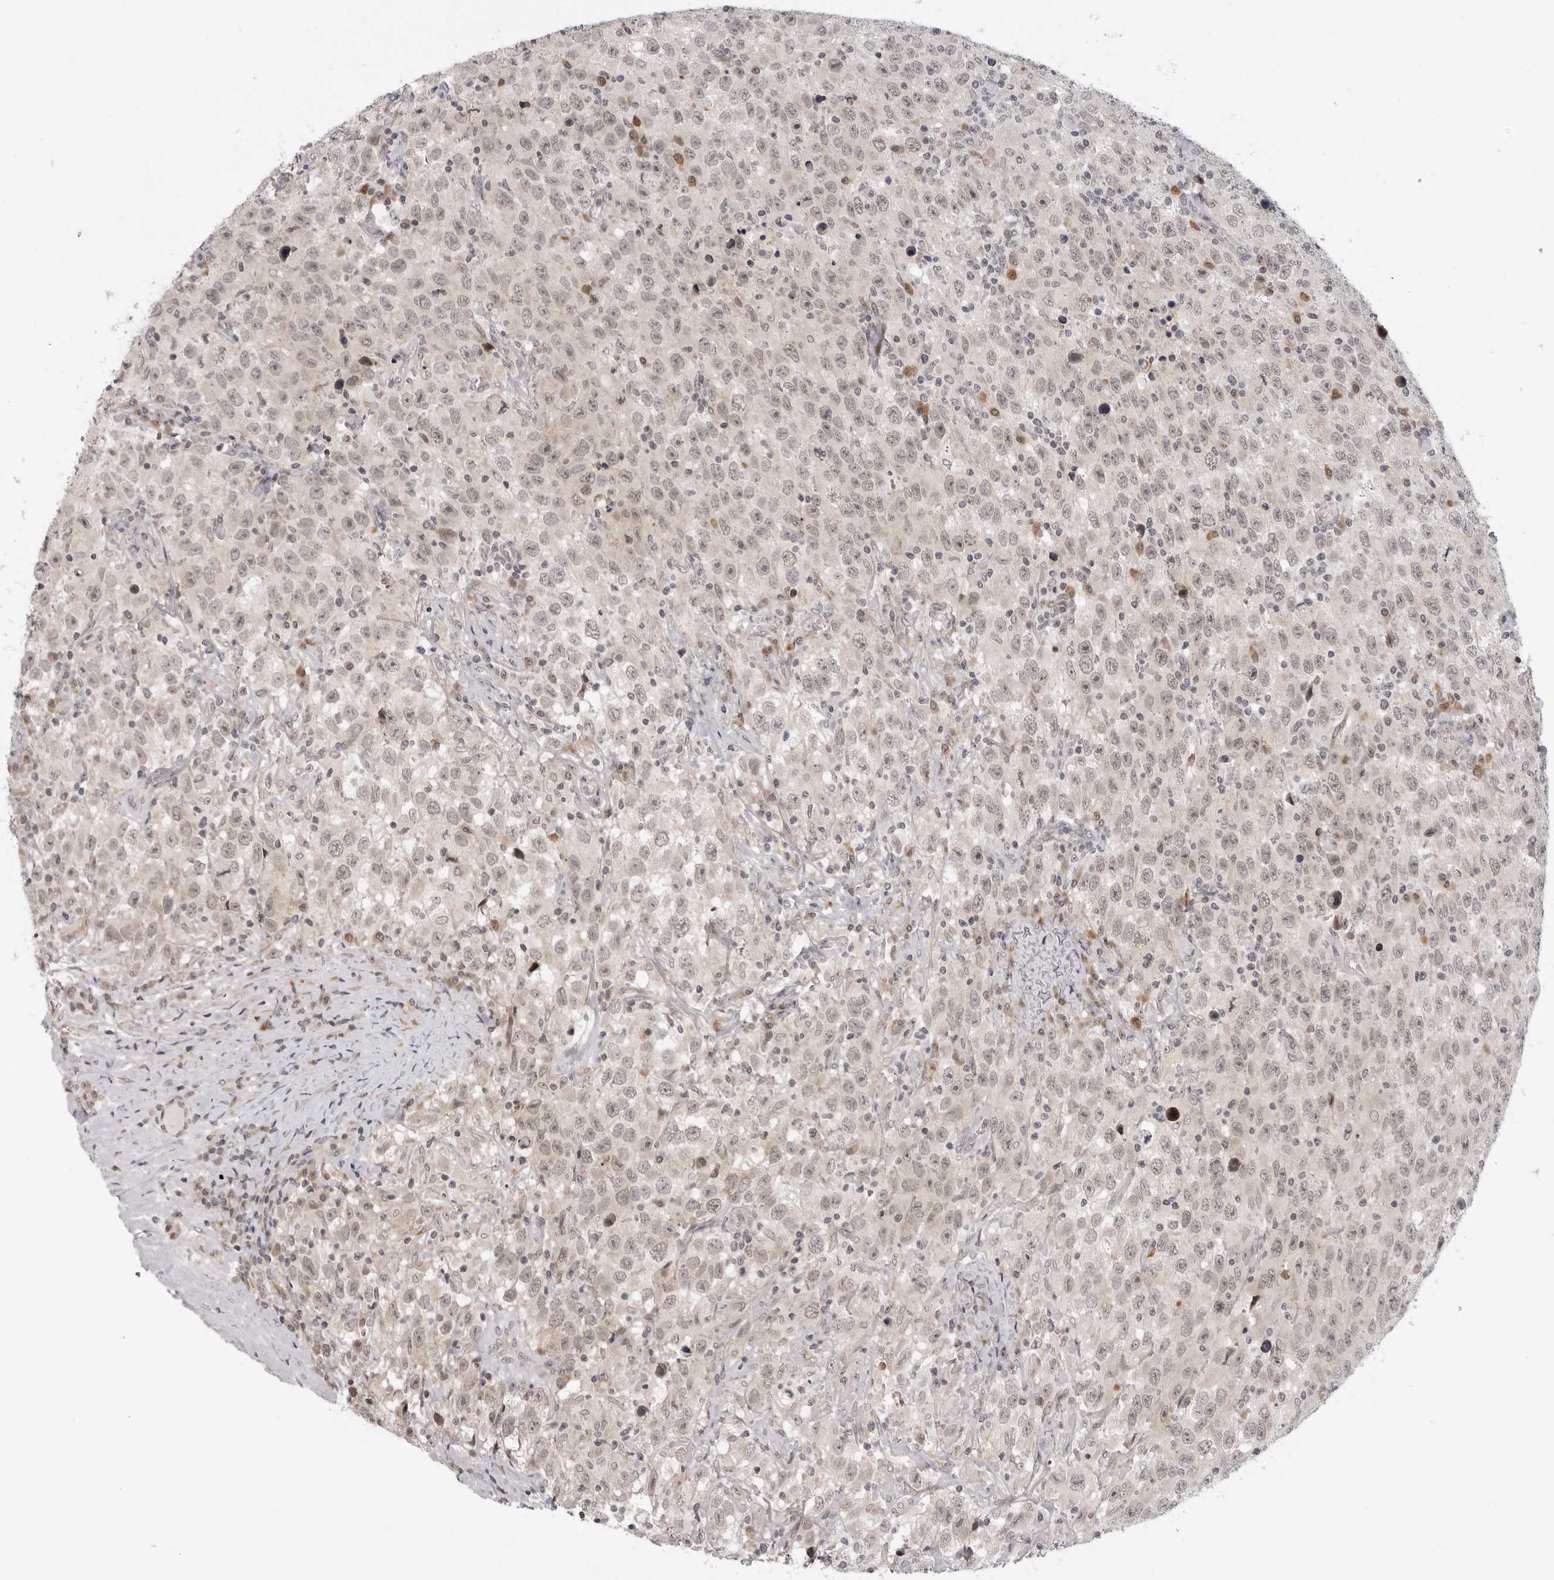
{"staining": {"intensity": "weak", "quantity": ">75%", "location": "nuclear"}, "tissue": "testis cancer", "cell_type": "Tumor cells", "image_type": "cancer", "snomed": [{"axis": "morphology", "description": "Seminoma, NOS"}, {"axis": "topography", "description": "Testis"}], "caption": "Protein expression analysis of human testis cancer (seminoma) reveals weak nuclear expression in about >75% of tumor cells. Nuclei are stained in blue.", "gene": "ALPK2", "patient": {"sex": "male", "age": 41}}